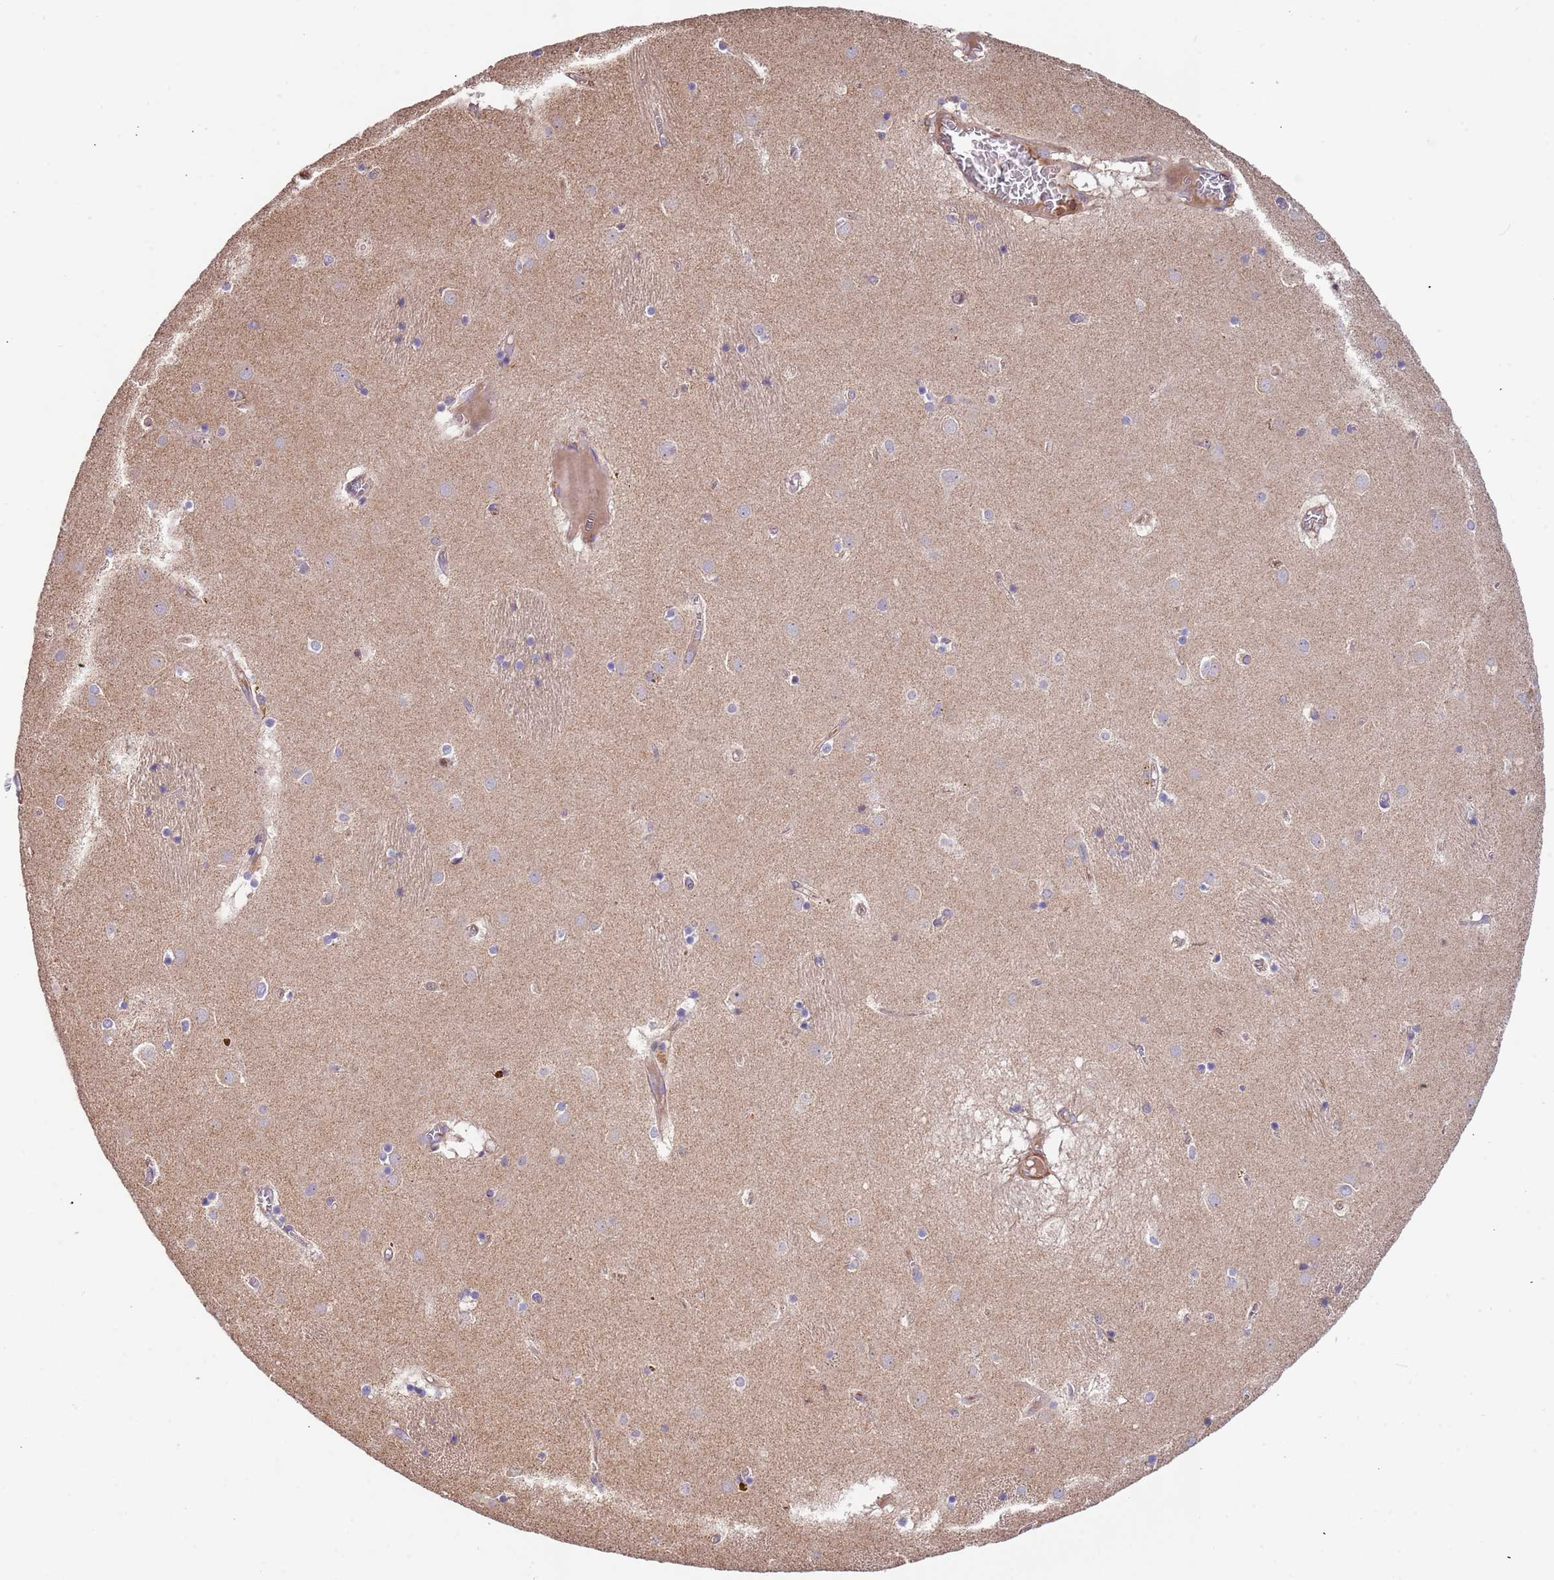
{"staining": {"intensity": "negative", "quantity": "none", "location": "none"}, "tissue": "caudate", "cell_type": "Glial cells", "image_type": "normal", "snomed": [{"axis": "morphology", "description": "Normal tissue, NOS"}, {"axis": "topography", "description": "Lateral ventricle wall"}], "caption": "Immunohistochemistry photomicrograph of unremarkable human caudate stained for a protein (brown), which demonstrates no expression in glial cells.", "gene": "SYT4", "patient": {"sex": "male", "age": 70}}